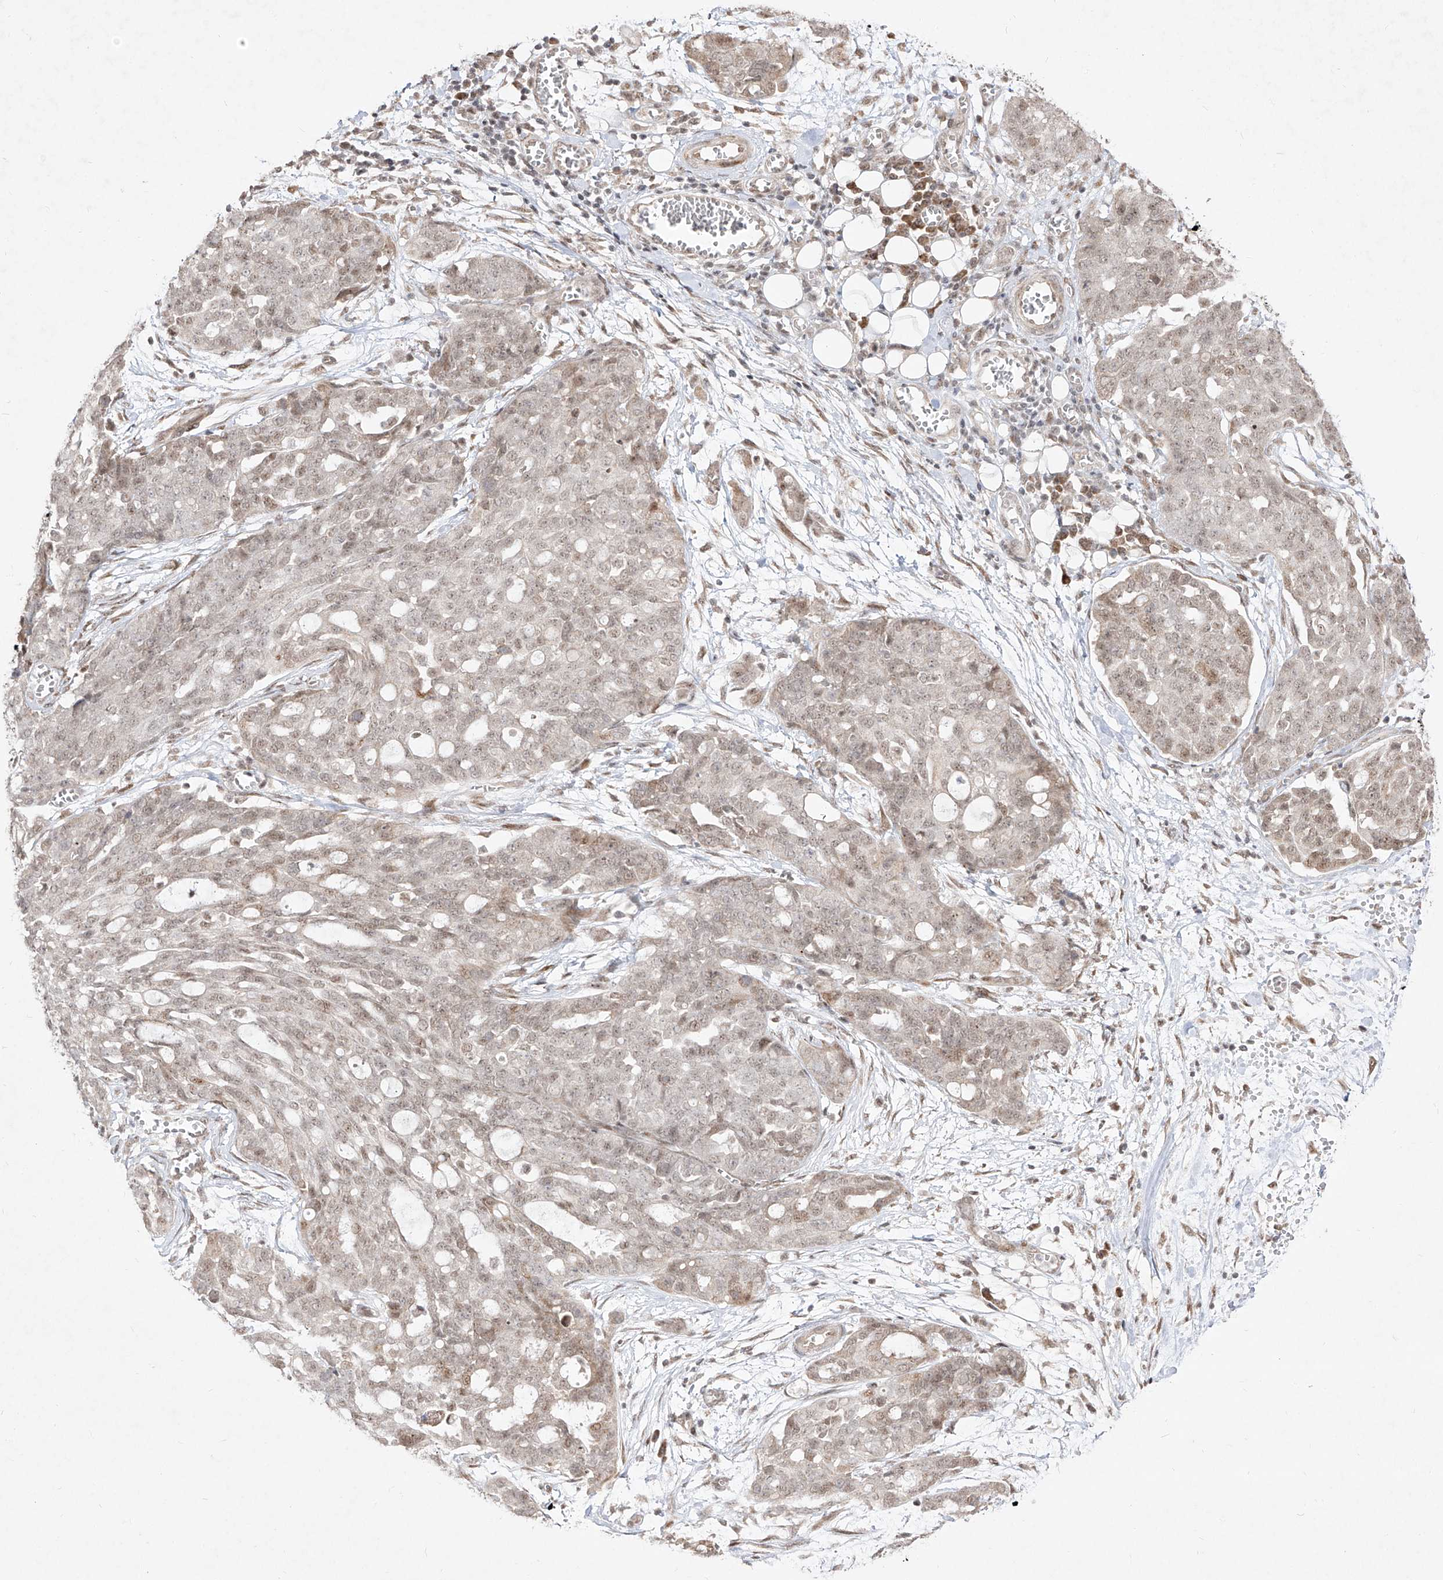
{"staining": {"intensity": "weak", "quantity": "25%-75%", "location": "nuclear"}, "tissue": "ovarian cancer", "cell_type": "Tumor cells", "image_type": "cancer", "snomed": [{"axis": "morphology", "description": "Cystadenocarcinoma, serous, NOS"}, {"axis": "topography", "description": "Soft tissue"}, {"axis": "topography", "description": "Ovary"}], "caption": "High-magnification brightfield microscopy of ovarian serous cystadenocarcinoma stained with DAB (3,3'-diaminobenzidine) (brown) and counterstained with hematoxylin (blue). tumor cells exhibit weak nuclear expression is appreciated in about25%-75% of cells.", "gene": "SNRNP27", "patient": {"sex": "female", "age": 57}}